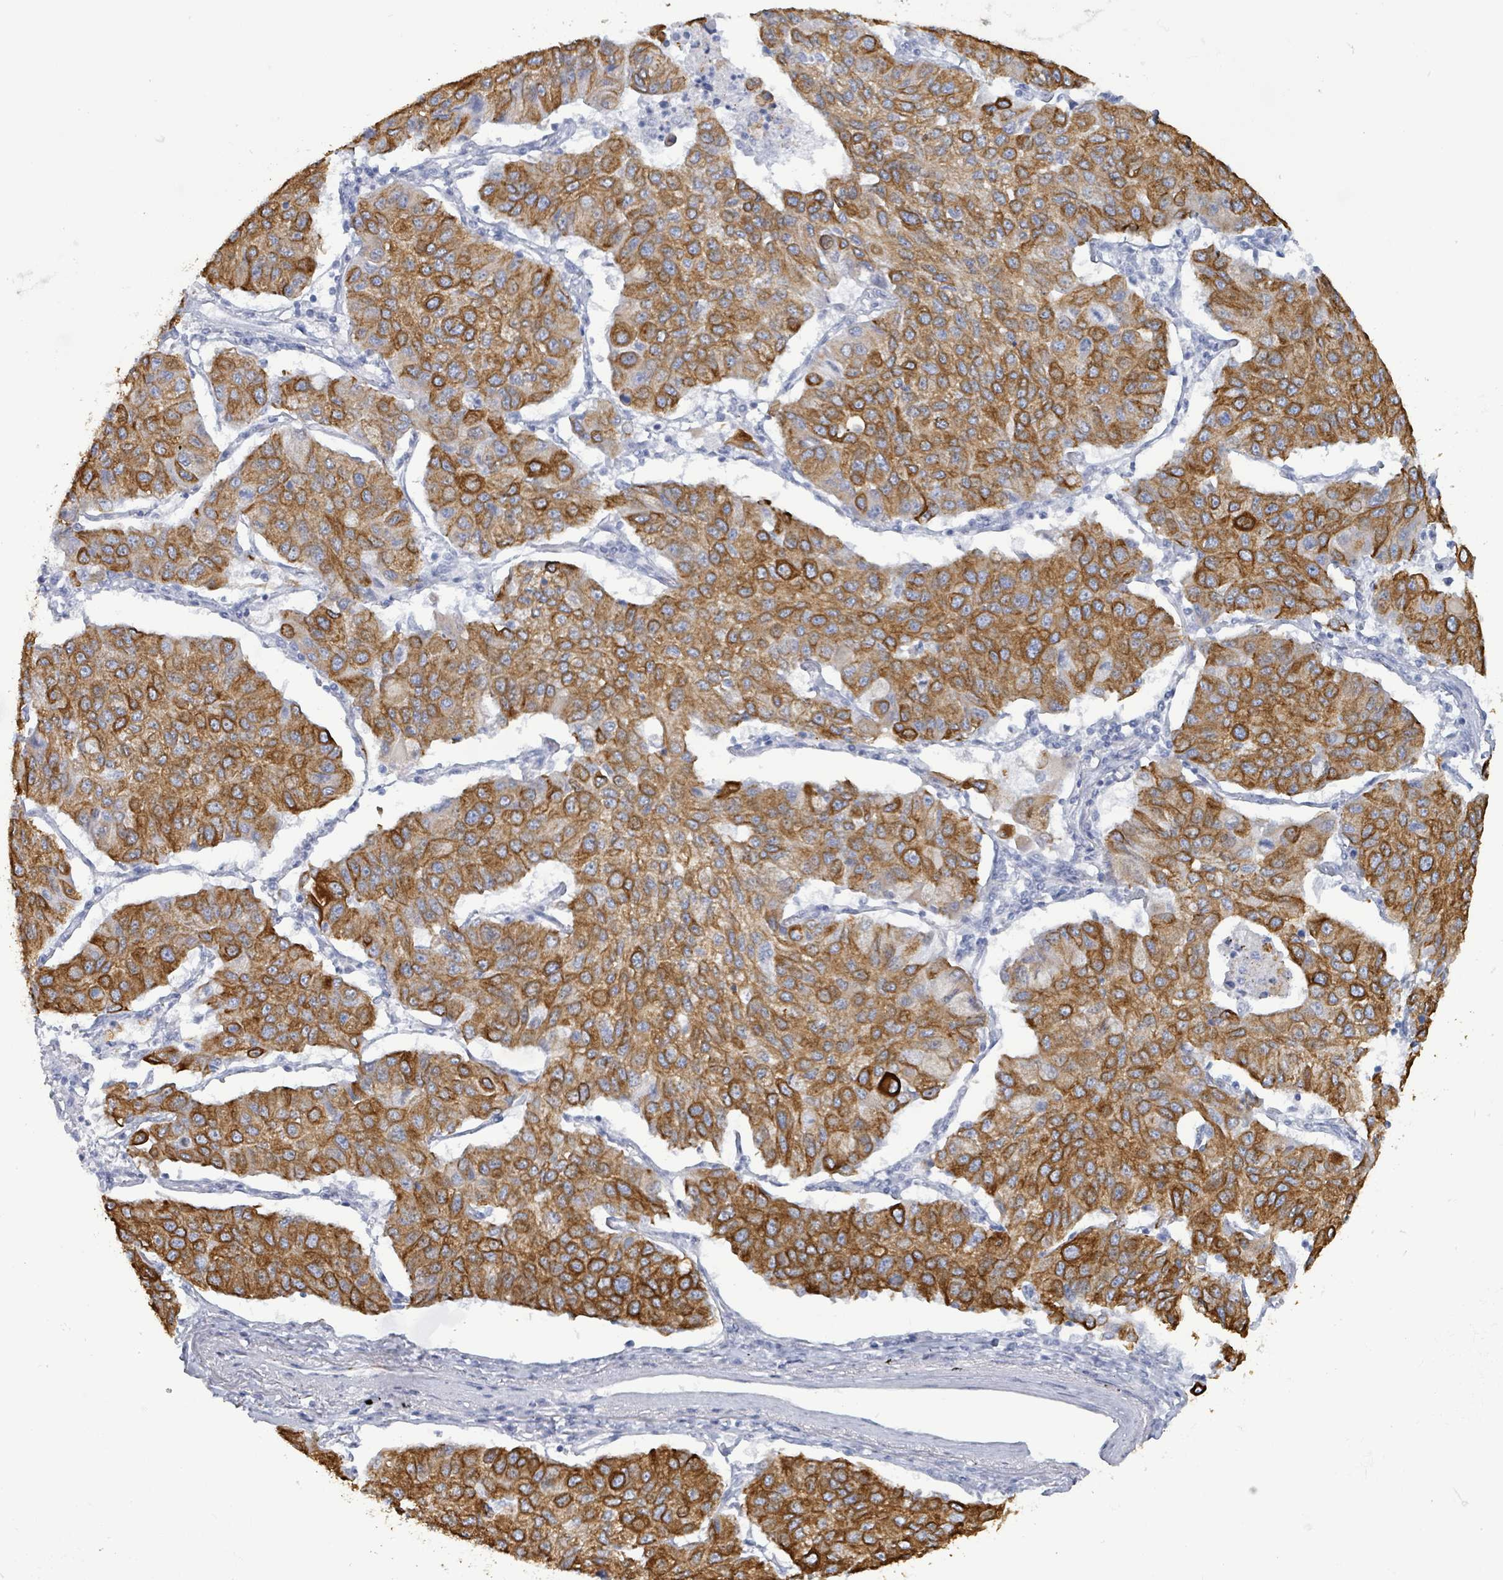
{"staining": {"intensity": "moderate", "quantity": ">75%", "location": "cytoplasmic/membranous"}, "tissue": "lung cancer", "cell_type": "Tumor cells", "image_type": "cancer", "snomed": [{"axis": "morphology", "description": "Squamous cell carcinoma, NOS"}, {"axis": "topography", "description": "Lung"}], "caption": "Lung squamous cell carcinoma was stained to show a protein in brown. There is medium levels of moderate cytoplasmic/membranous expression in approximately >75% of tumor cells.", "gene": "KRT8", "patient": {"sex": "male", "age": 74}}